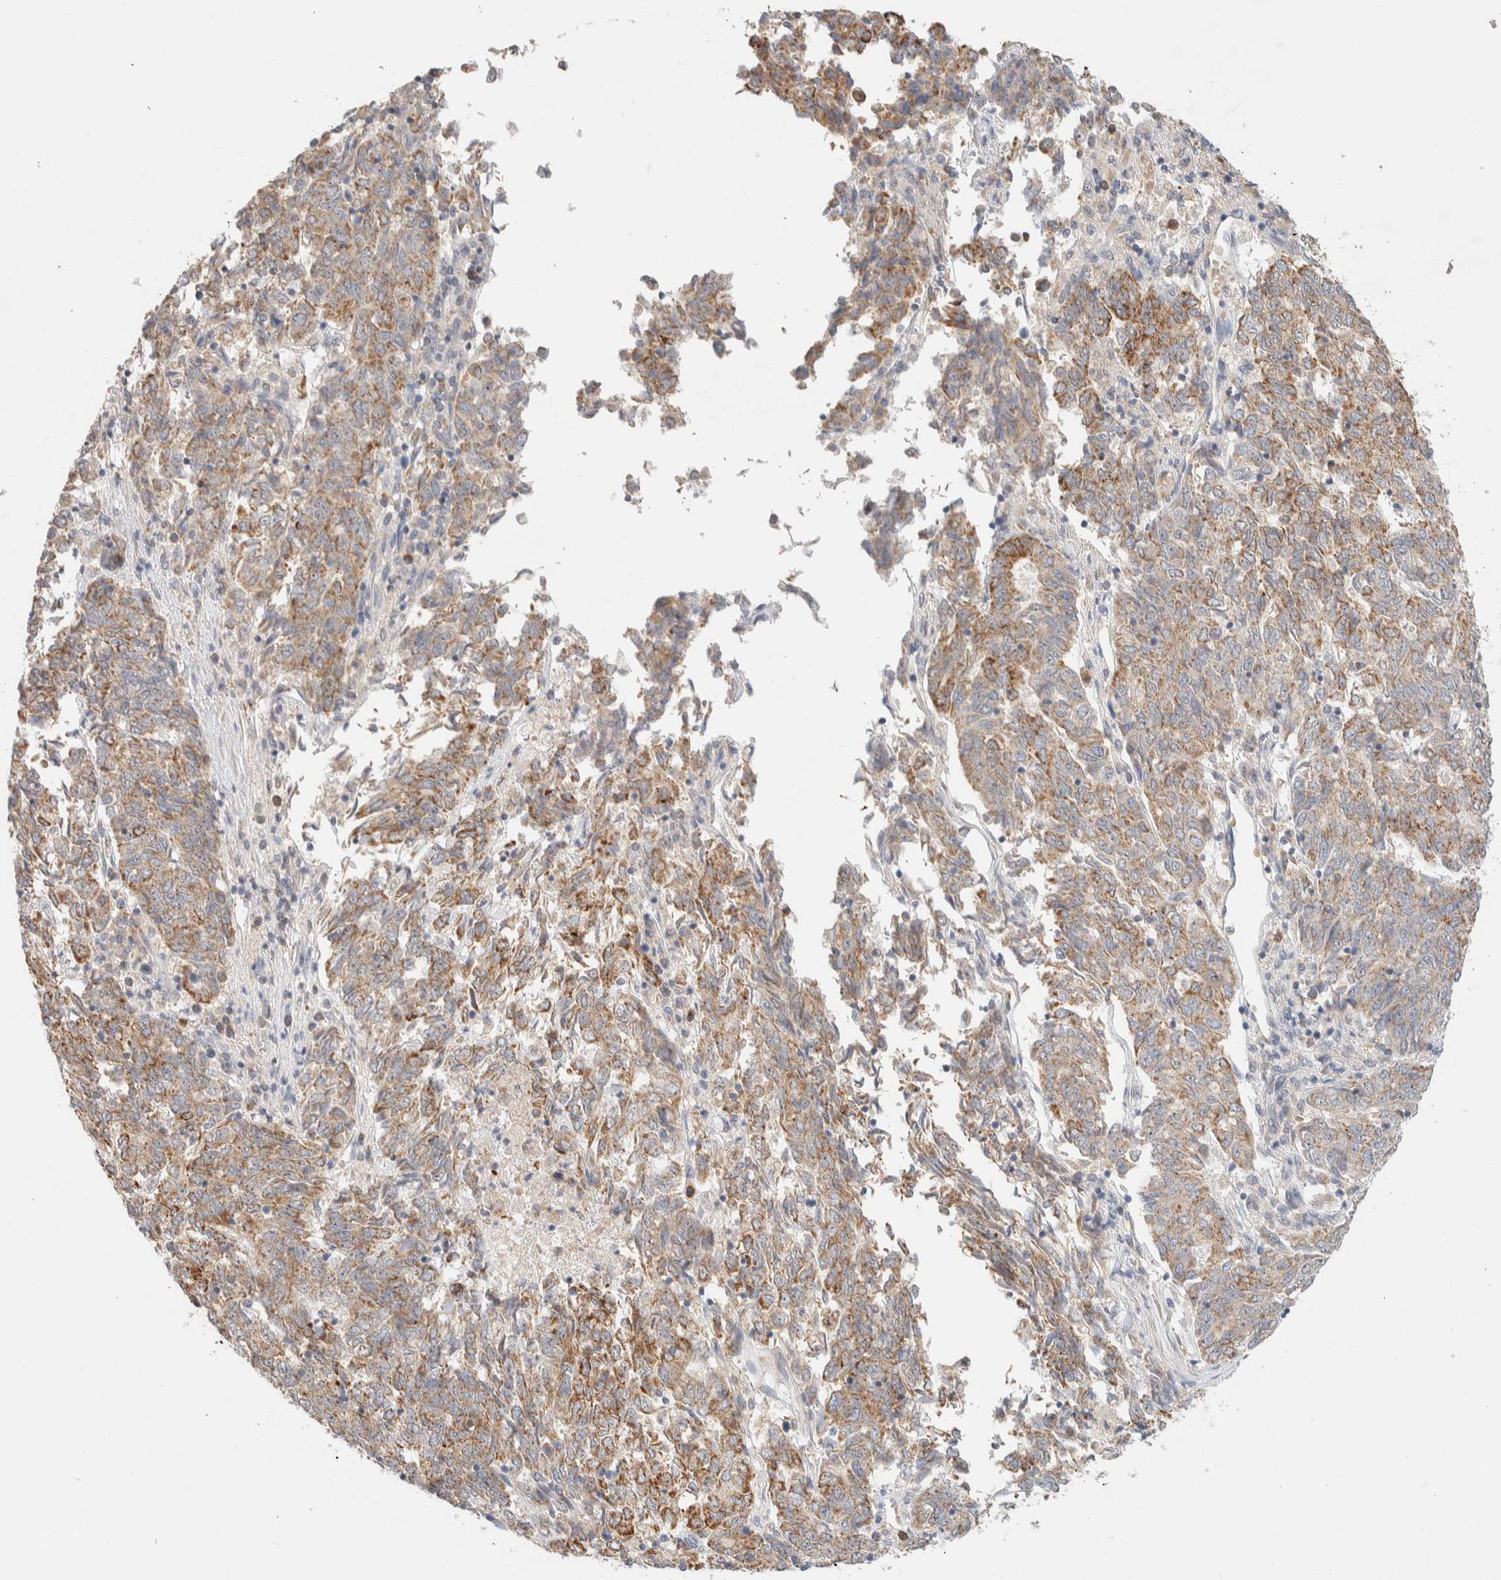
{"staining": {"intensity": "moderate", "quantity": ">75%", "location": "cytoplasmic/membranous"}, "tissue": "endometrial cancer", "cell_type": "Tumor cells", "image_type": "cancer", "snomed": [{"axis": "morphology", "description": "Adenocarcinoma, NOS"}, {"axis": "topography", "description": "Endometrium"}], "caption": "The photomicrograph displays a brown stain indicating the presence of a protein in the cytoplasmic/membranous of tumor cells in endometrial cancer.", "gene": "HDHD3", "patient": {"sex": "female", "age": 80}}